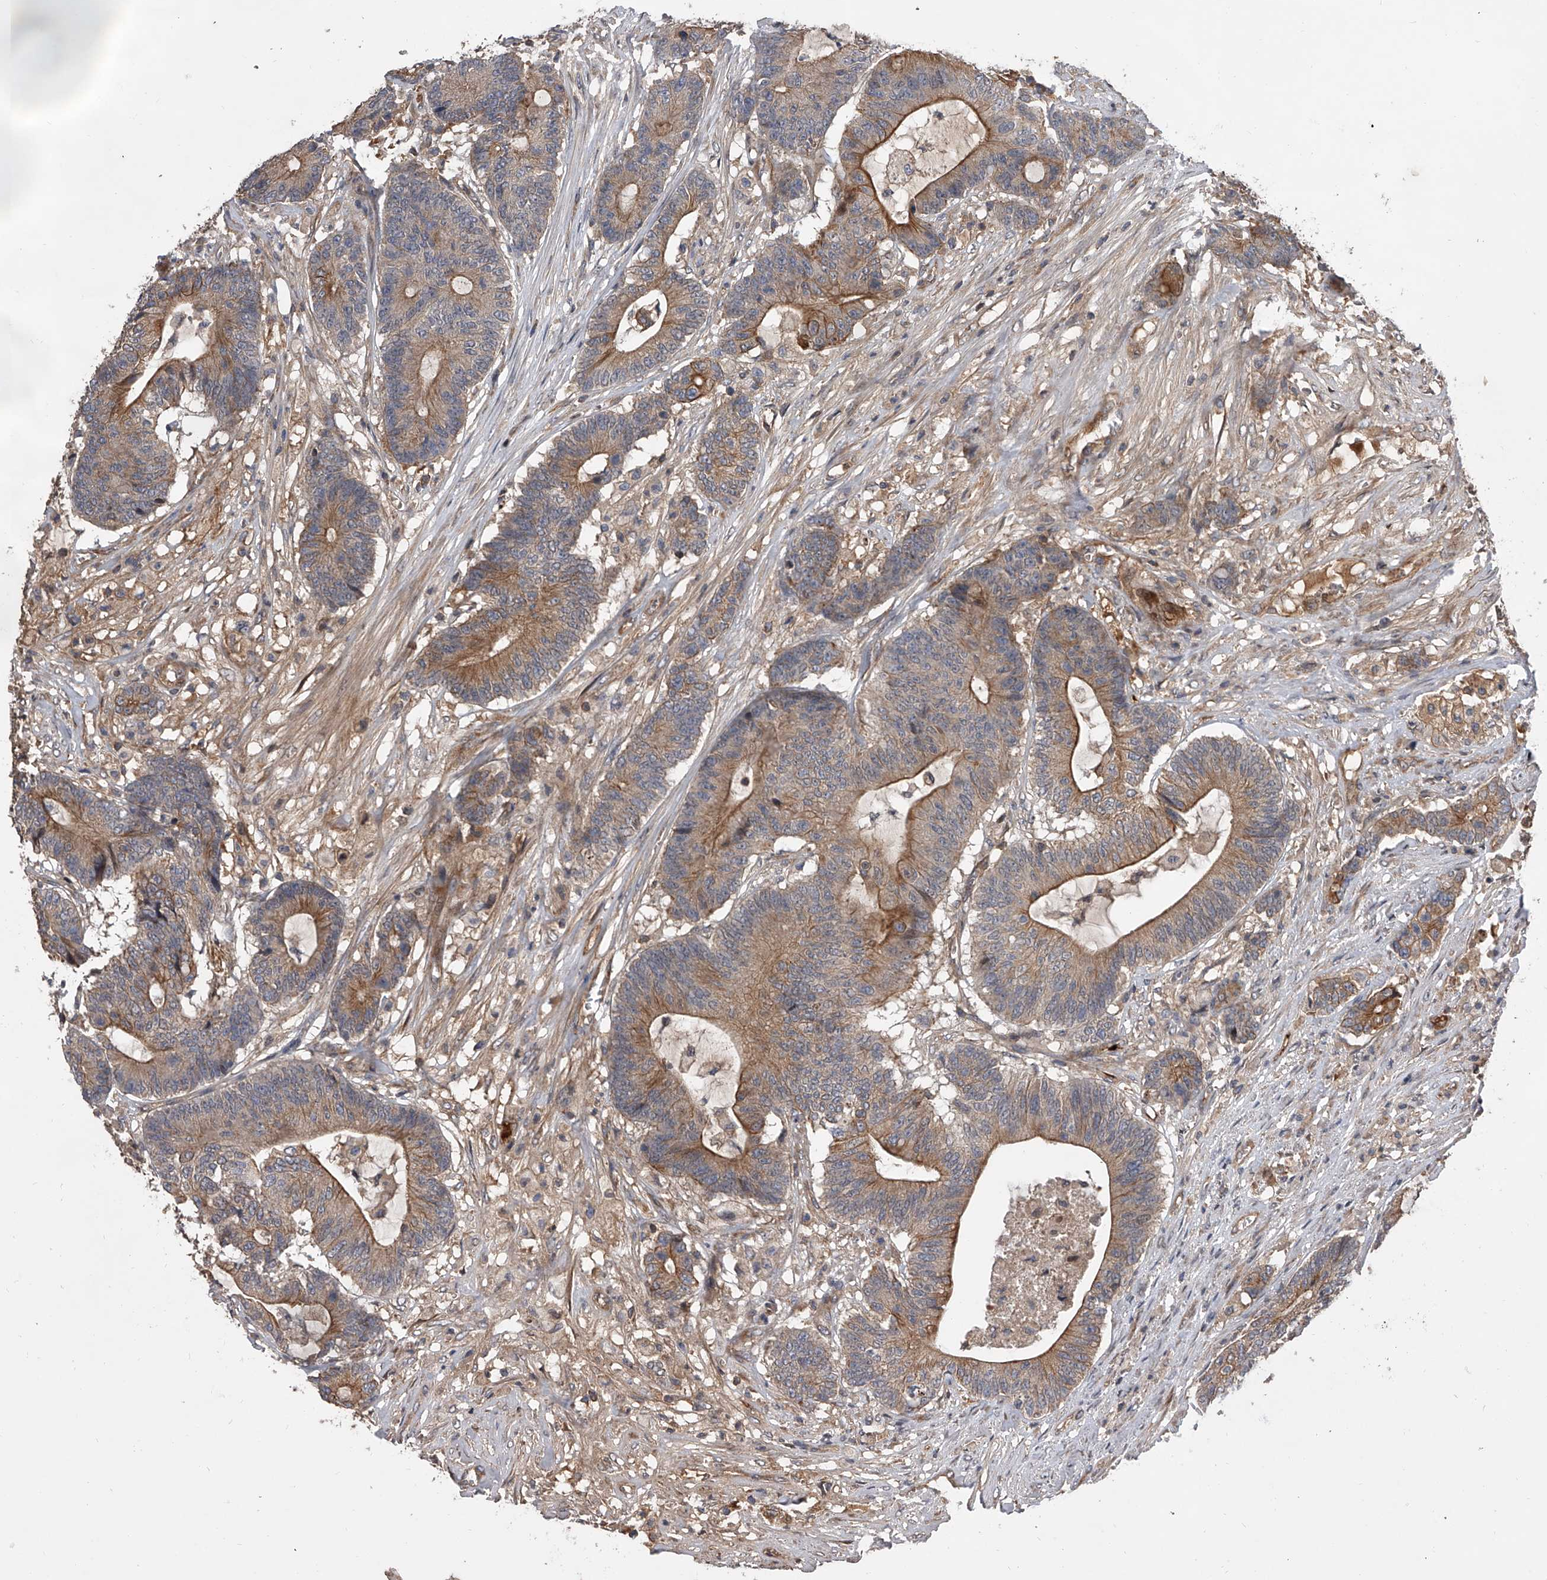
{"staining": {"intensity": "moderate", "quantity": ">75%", "location": "cytoplasmic/membranous"}, "tissue": "colorectal cancer", "cell_type": "Tumor cells", "image_type": "cancer", "snomed": [{"axis": "morphology", "description": "Adenocarcinoma, NOS"}, {"axis": "topography", "description": "Colon"}], "caption": "Immunohistochemical staining of human colorectal cancer (adenocarcinoma) exhibits medium levels of moderate cytoplasmic/membranous staining in about >75% of tumor cells.", "gene": "USP47", "patient": {"sex": "female", "age": 84}}